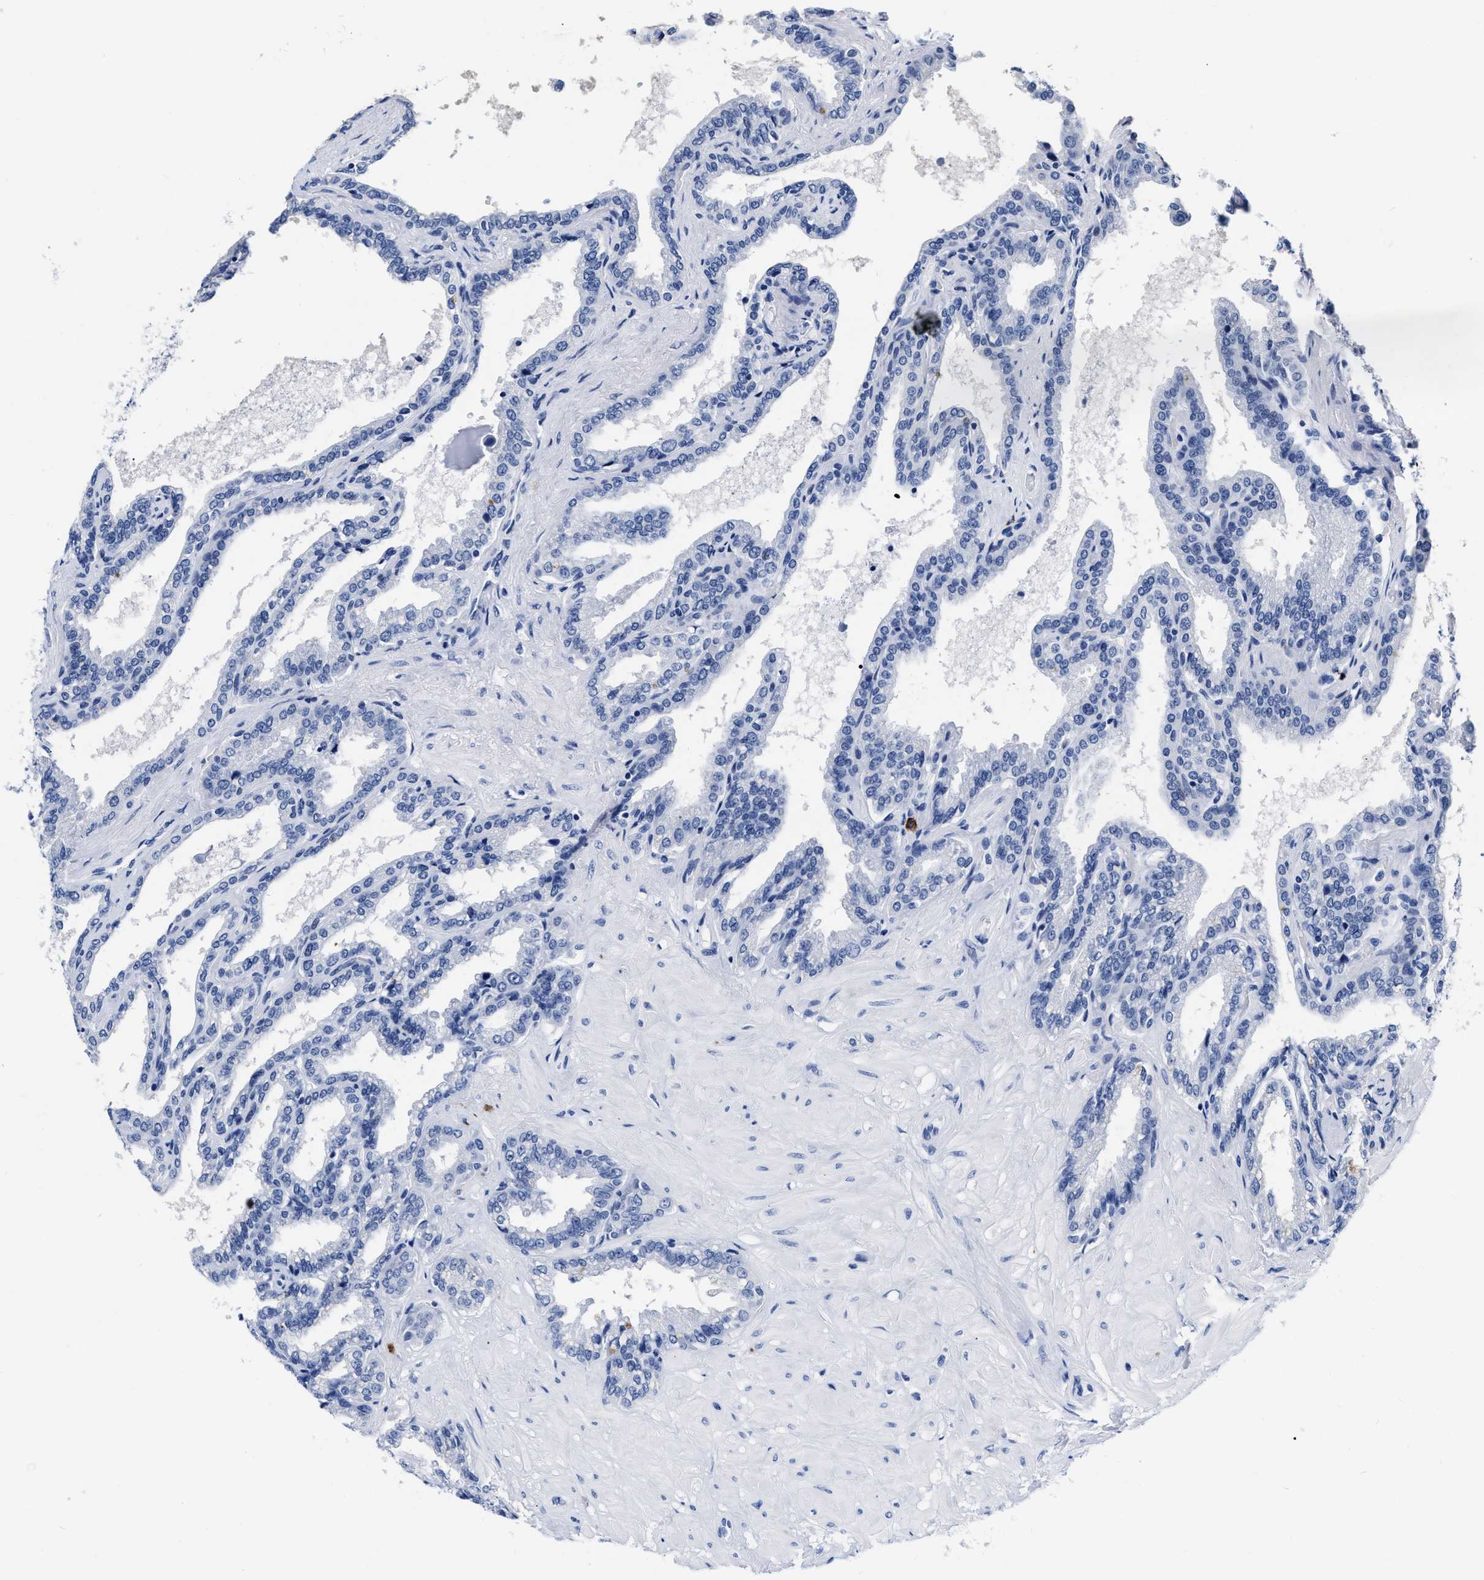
{"staining": {"intensity": "negative", "quantity": "none", "location": "none"}, "tissue": "seminal vesicle", "cell_type": "Glandular cells", "image_type": "normal", "snomed": [{"axis": "morphology", "description": "Normal tissue, NOS"}, {"axis": "topography", "description": "Seminal veicle"}], "caption": "The photomicrograph shows no staining of glandular cells in normal seminal vesicle.", "gene": "CER1", "patient": {"sex": "male", "age": 46}}